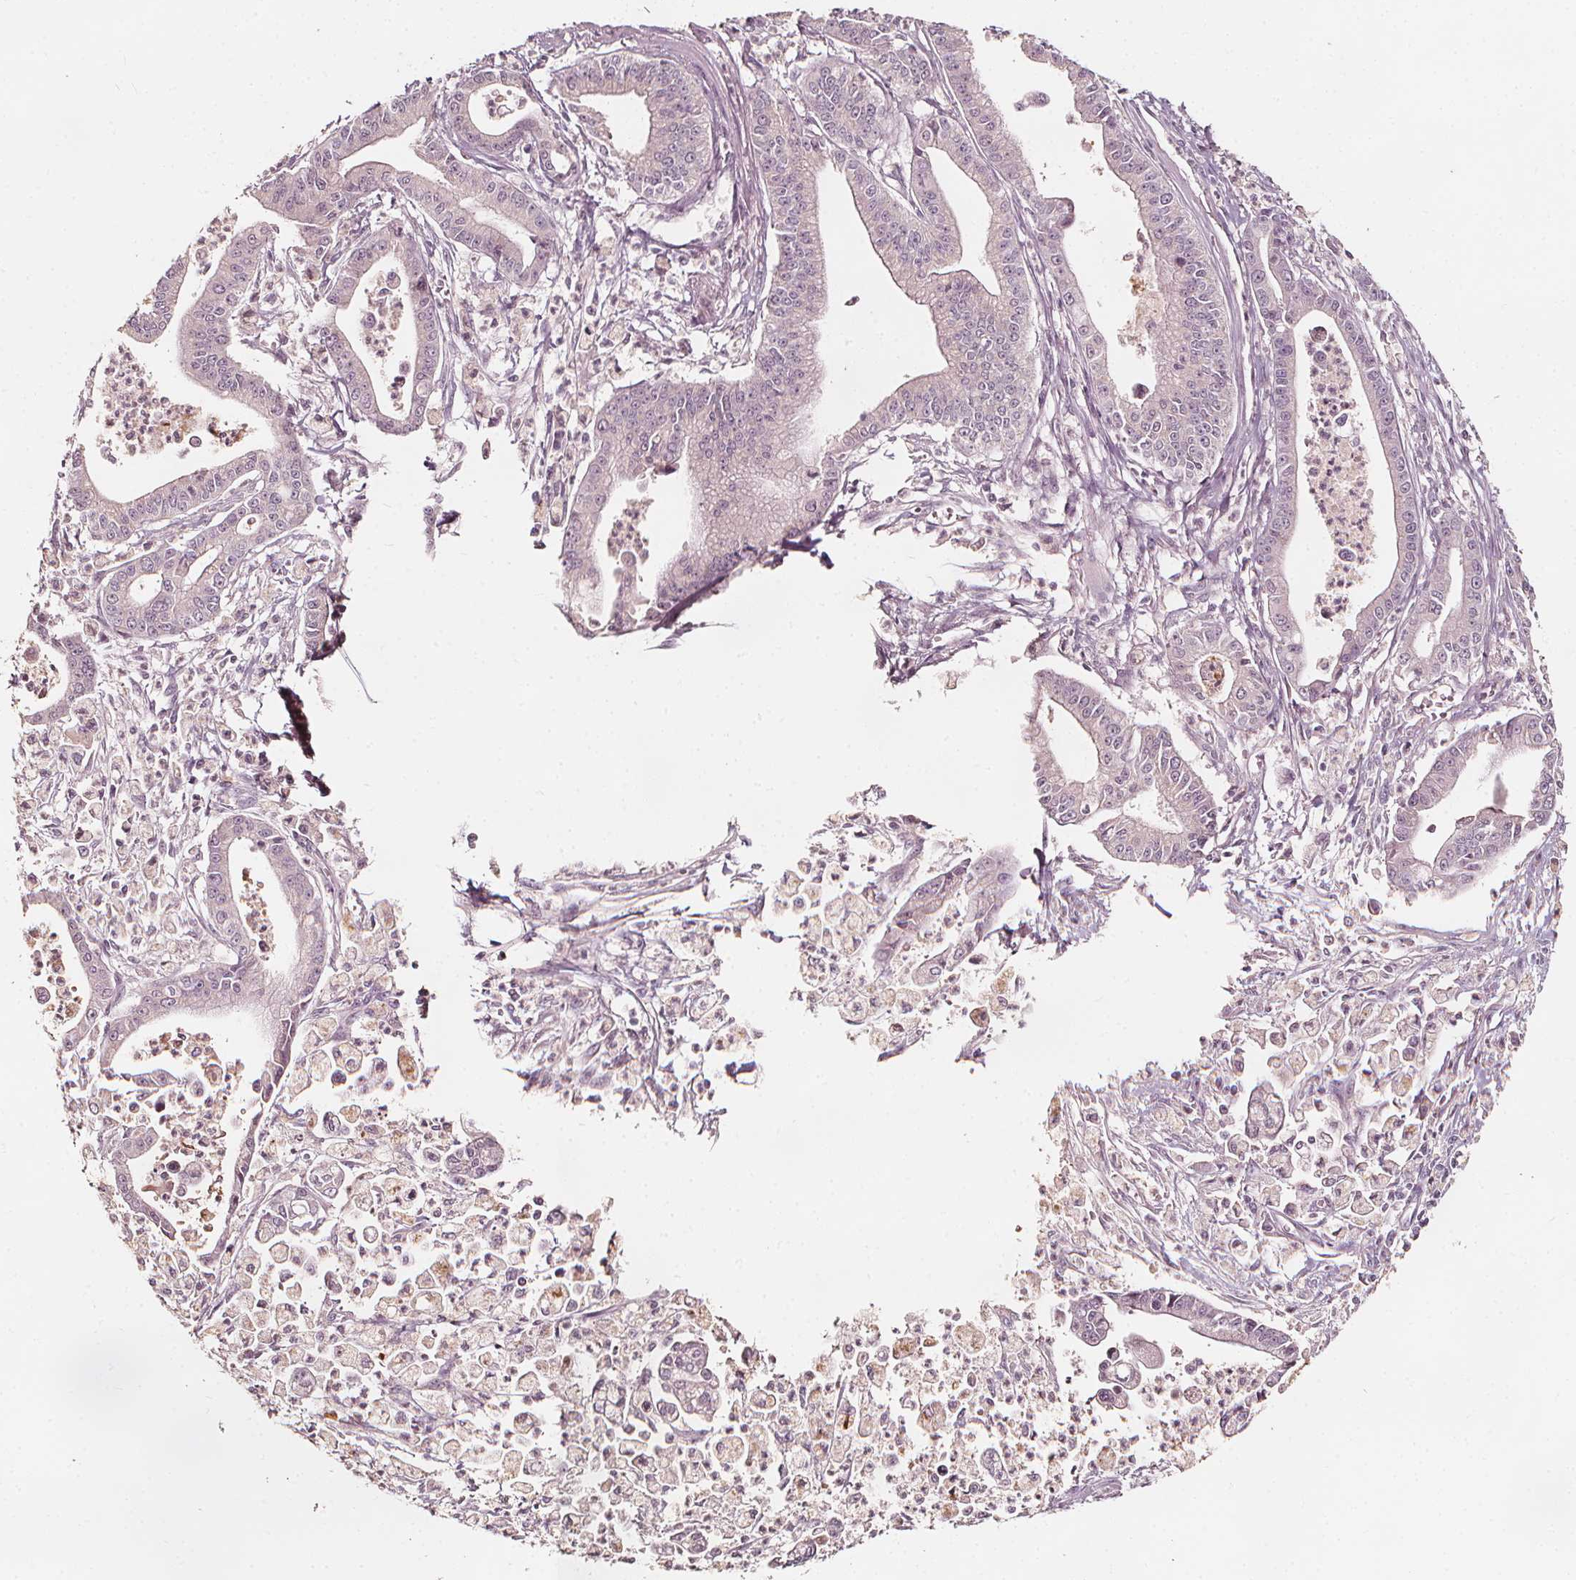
{"staining": {"intensity": "negative", "quantity": "none", "location": "none"}, "tissue": "pancreatic cancer", "cell_type": "Tumor cells", "image_type": "cancer", "snomed": [{"axis": "morphology", "description": "Adenocarcinoma, NOS"}, {"axis": "topography", "description": "Pancreas"}], "caption": "Immunohistochemistry of human adenocarcinoma (pancreatic) shows no positivity in tumor cells. (DAB immunohistochemistry, high magnification).", "gene": "NPC1L1", "patient": {"sex": "female", "age": 65}}